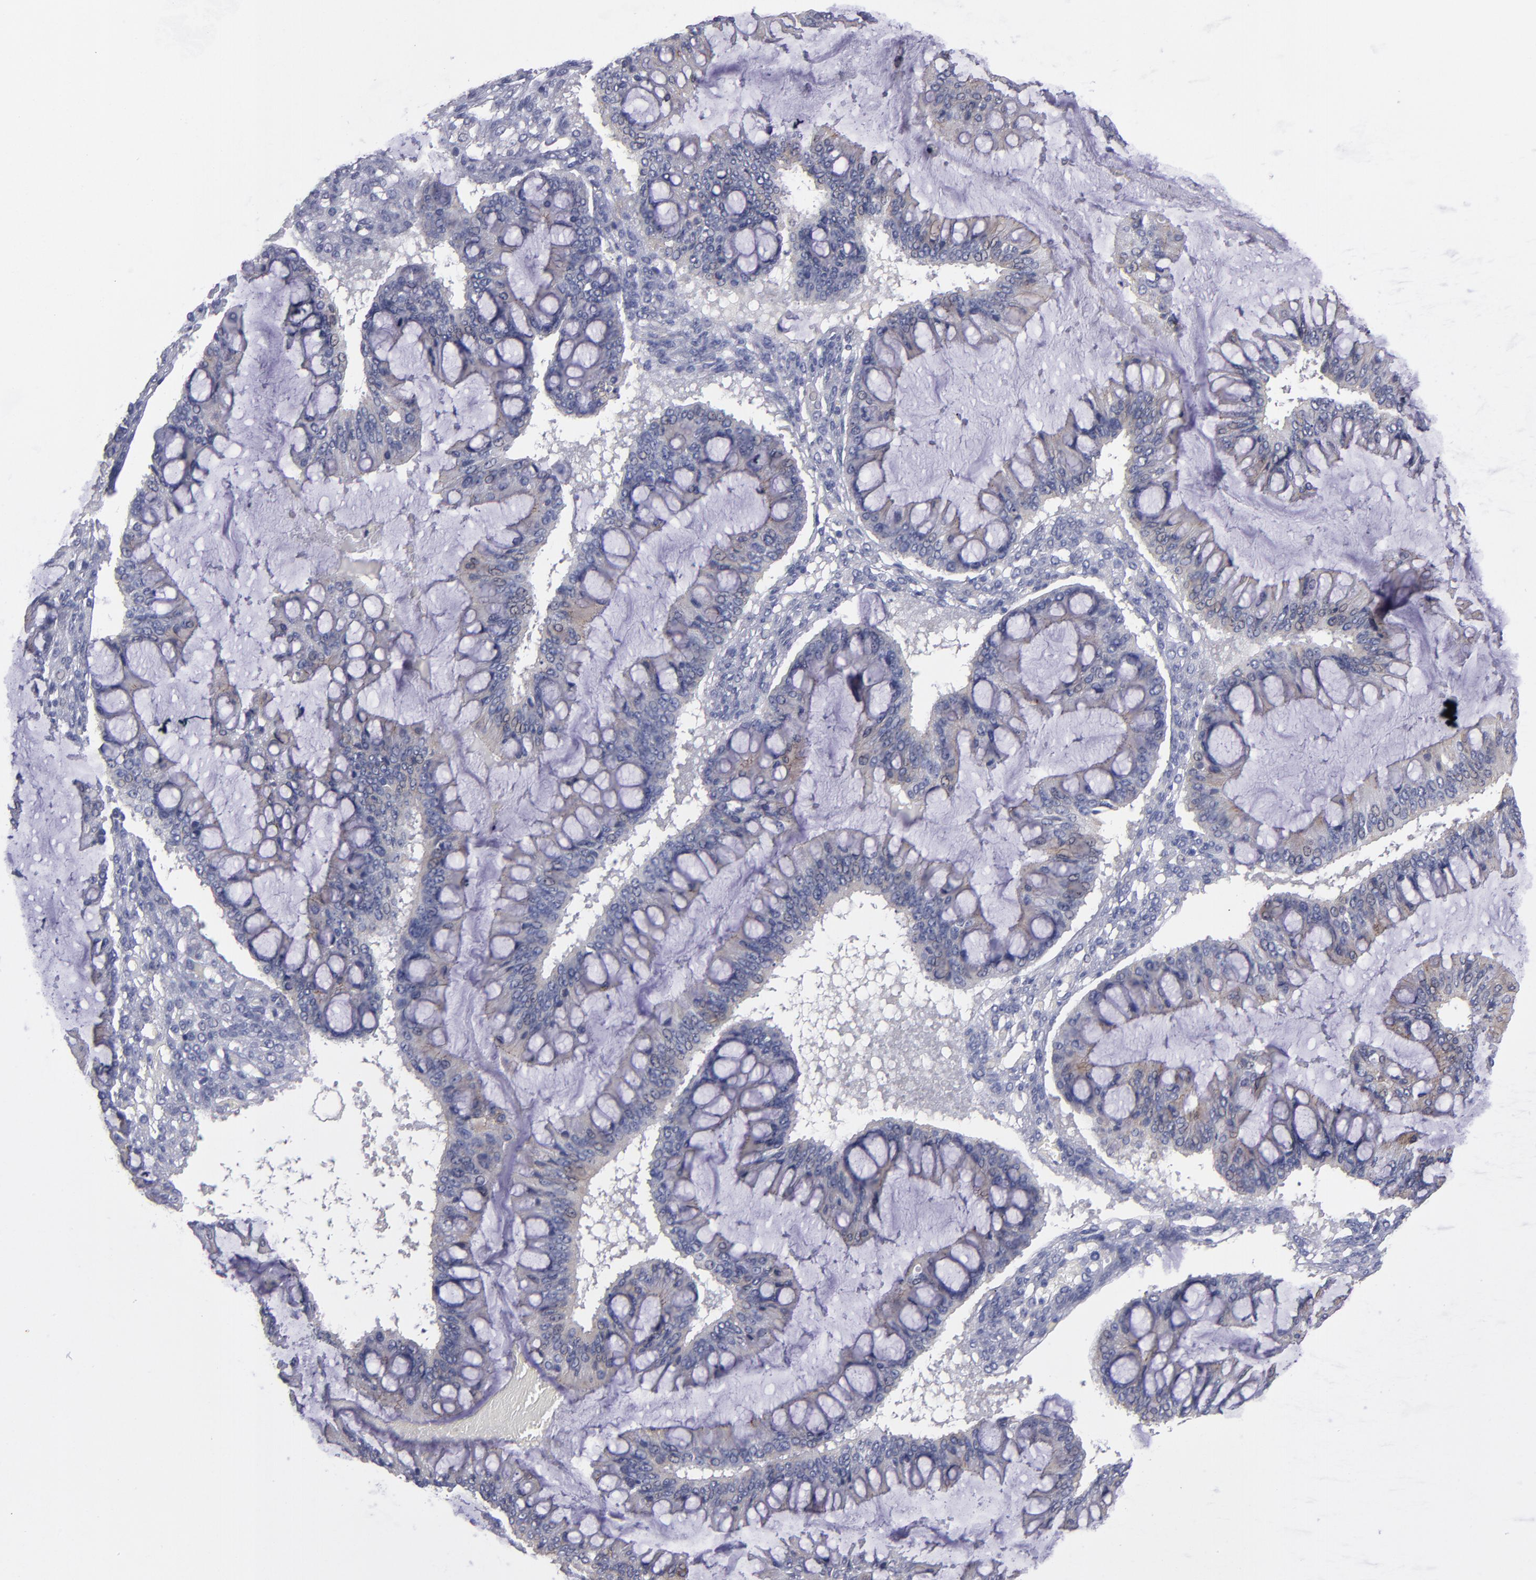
{"staining": {"intensity": "weak", "quantity": ">75%", "location": "cytoplasmic/membranous"}, "tissue": "ovarian cancer", "cell_type": "Tumor cells", "image_type": "cancer", "snomed": [{"axis": "morphology", "description": "Cystadenocarcinoma, mucinous, NOS"}, {"axis": "topography", "description": "Ovary"}], "caption": "Immunohistochemistry (IHC) (DAB (3,3'-diaminobenzidine)) staining of ovarian cancer (mucinous cystadenocarcinoma) reveals weak cytoplasmic/membranous protein expression in approximately >75% of tumor cells.", "gene": "CDH3", "patient": {"sex": "female", "age": 73}}